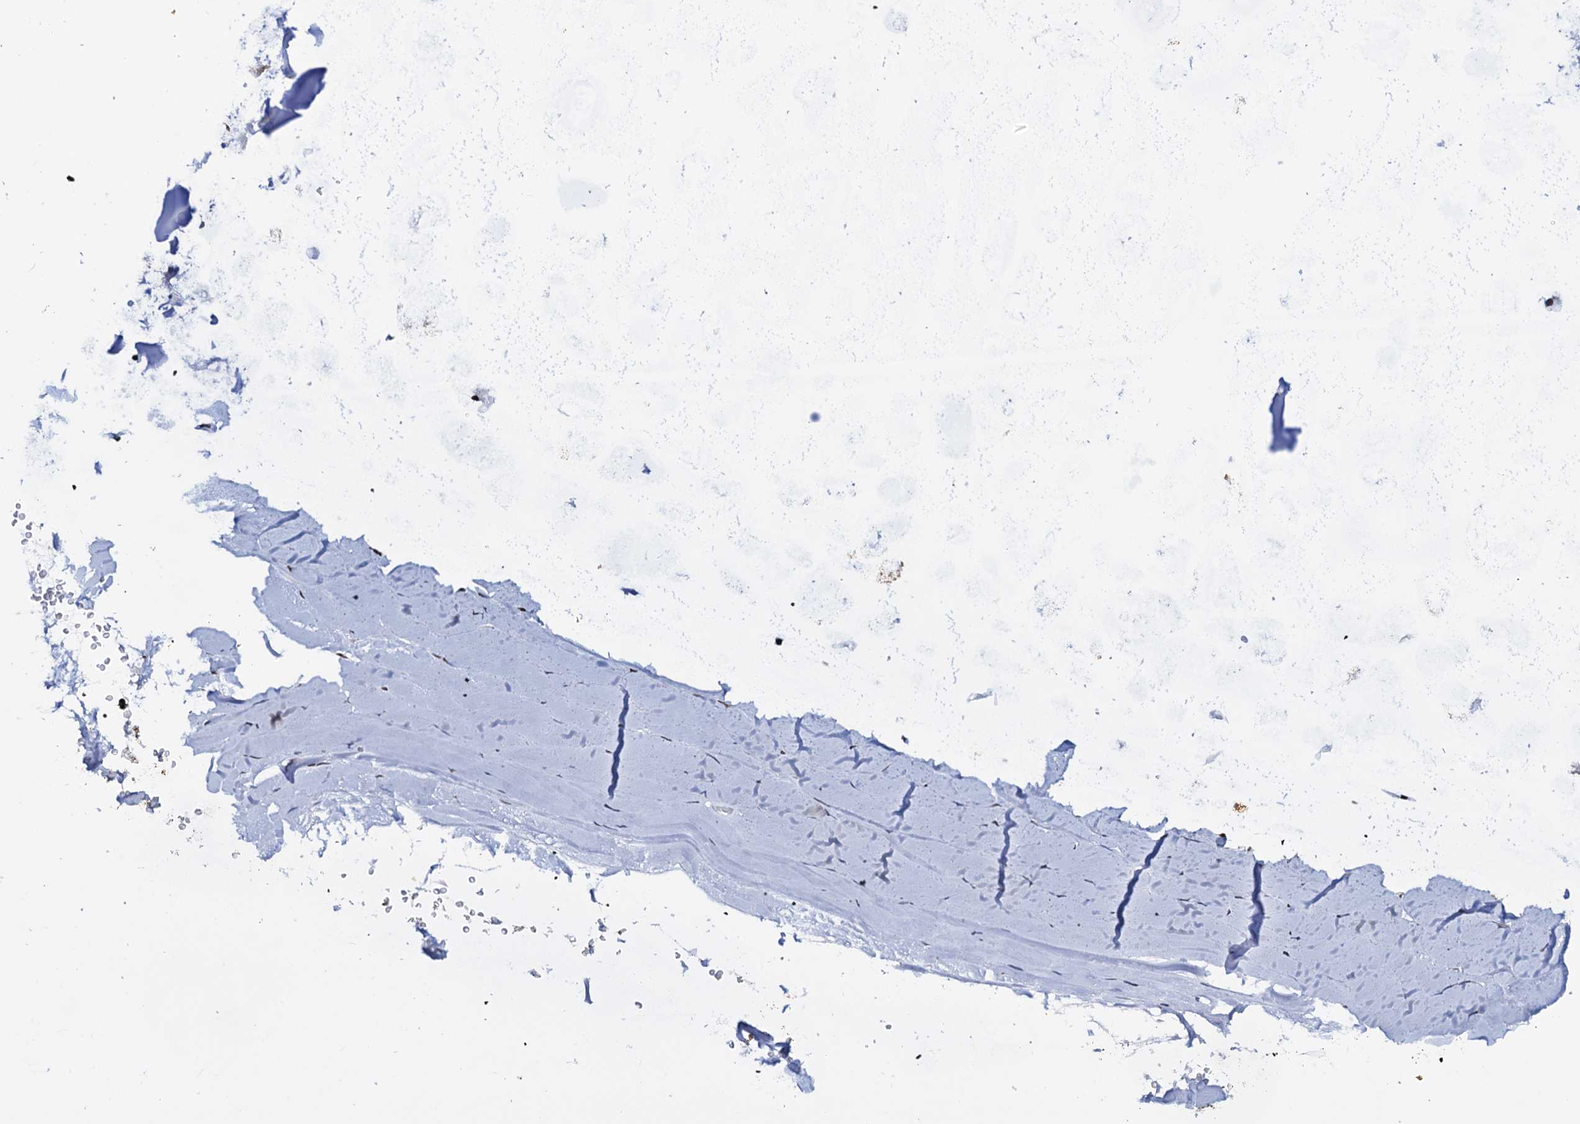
{"staining": {"intensity": "strong", "quantity": ">75%", "location": "nuclear"}, "tissue": "adipose tissue", "cell_type": "Adipocytes", "image_type": "normal", "snomed": [{"axis": "morphology", "description": "Normal tissue, NOS"}, {"axis": "morphology", "description": "Squamous cell carcinoma, NOS"}, {"axis": "topography", "description": "Lymph node"}, {"axis": "topography", "description": "Bronchus"}, {"axis": "topography", "description": "Lung"}], "caption": "Immunohistochemical staining of normal human adipose tissue exhibits strong nuclear protein expression in approximately >75% of adipocytes.", "gene": "SLTM", "patient": {"sex": "male", "age": 66}}